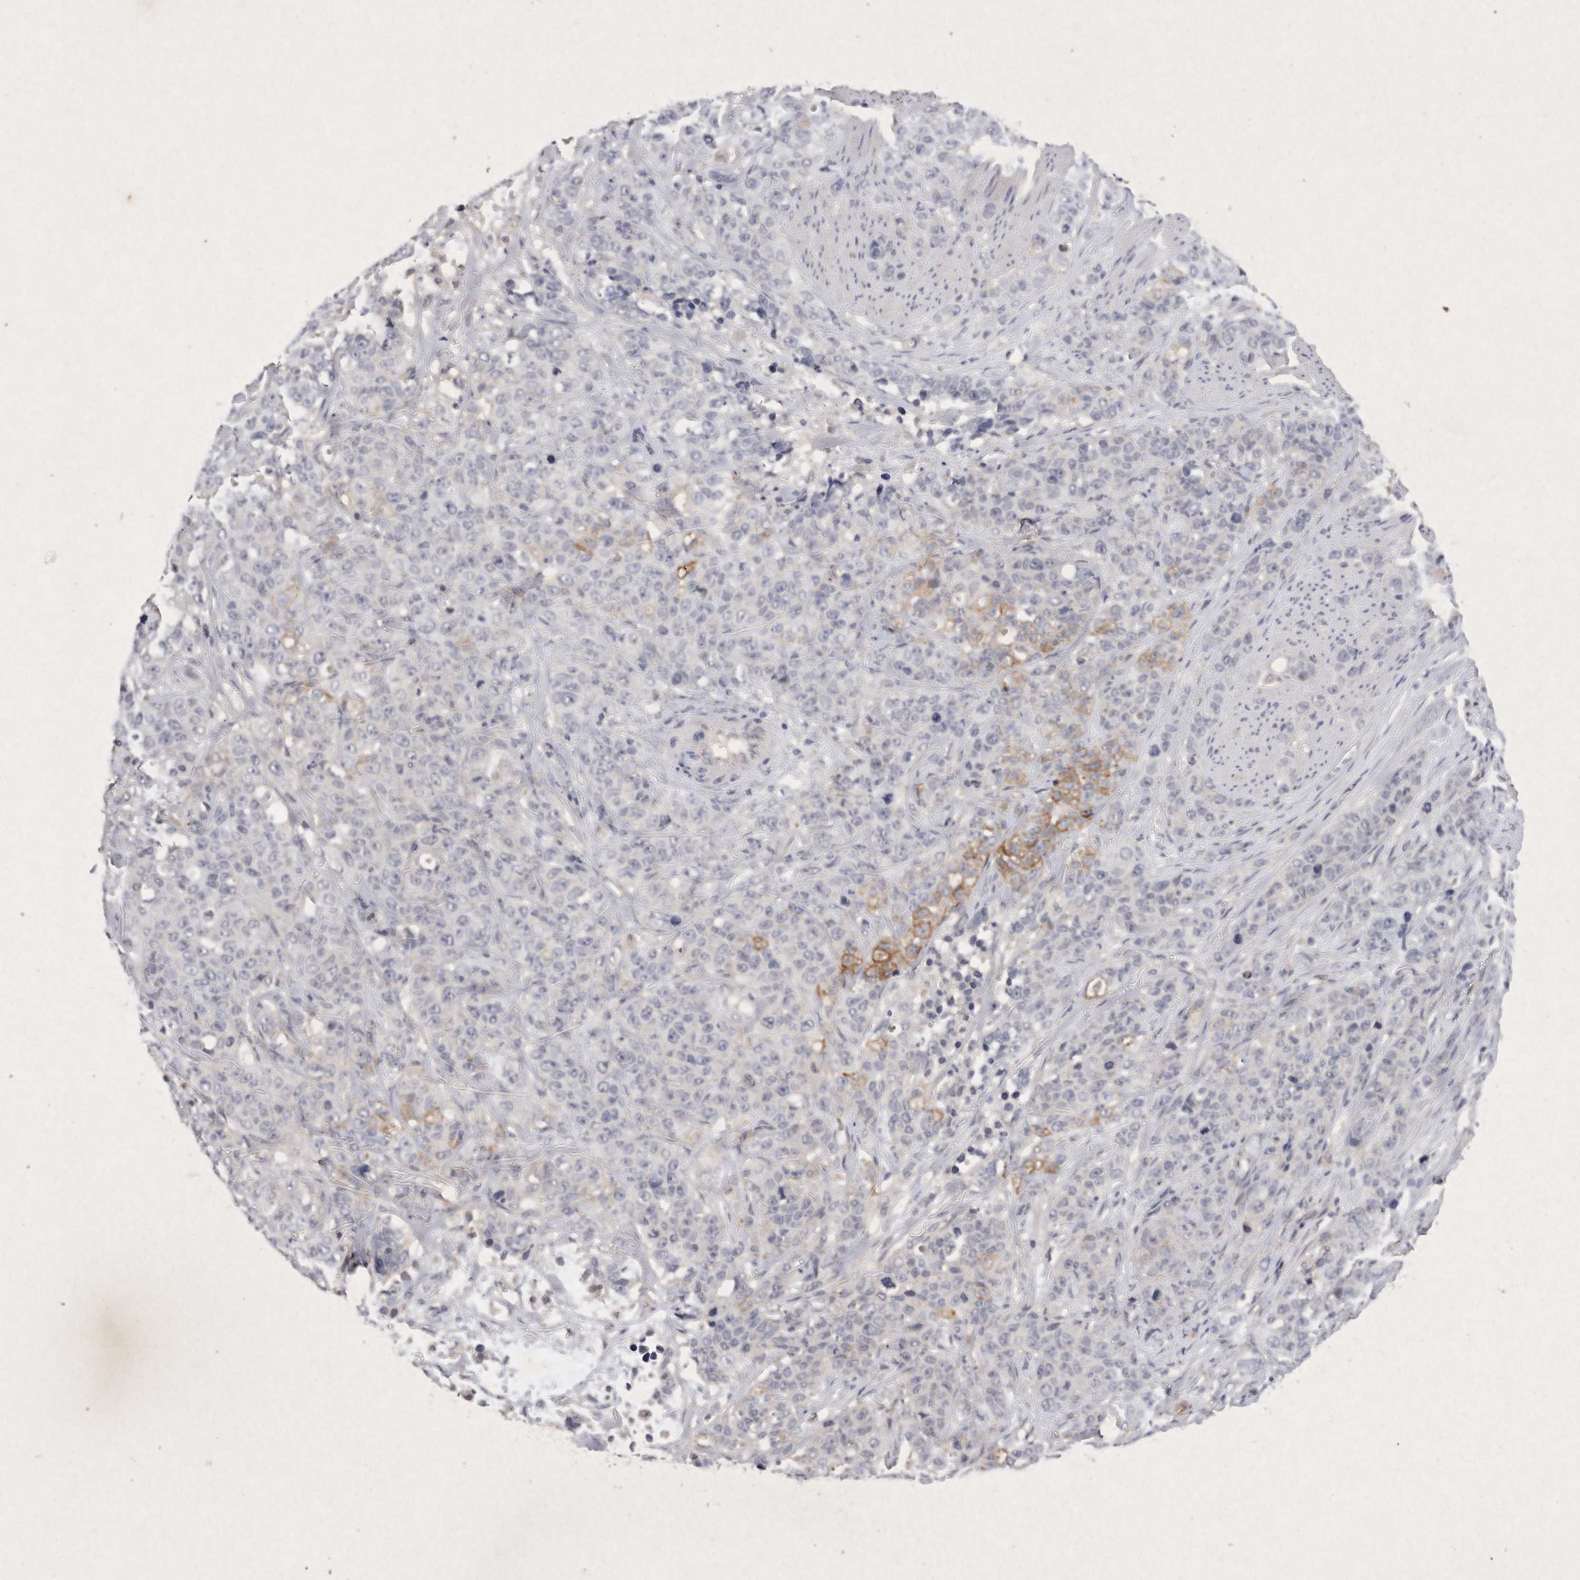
{"staining": {"intensity": "moderate", "quantity": "<25%", "location": "cytoplasmic/membranous"}, "tissue": "stomach cancer", "cell_type": "Tumor cells", "image_type": "cancer", "snomed": [{"axis": "morphology", "description": "Adenocarcinoma, NOS"}, {"axis": "topography", "description": "Stomach"}], "caption": "This is an image of immunohistochemistry (IHC) staining of stomach cancer (adenocarcinoma), which shows moderate positivity in the cytoplasmic/membranous of tumor cells.", "gene": "RASSF3", "patient": {"sex": "male", "age": 48}}